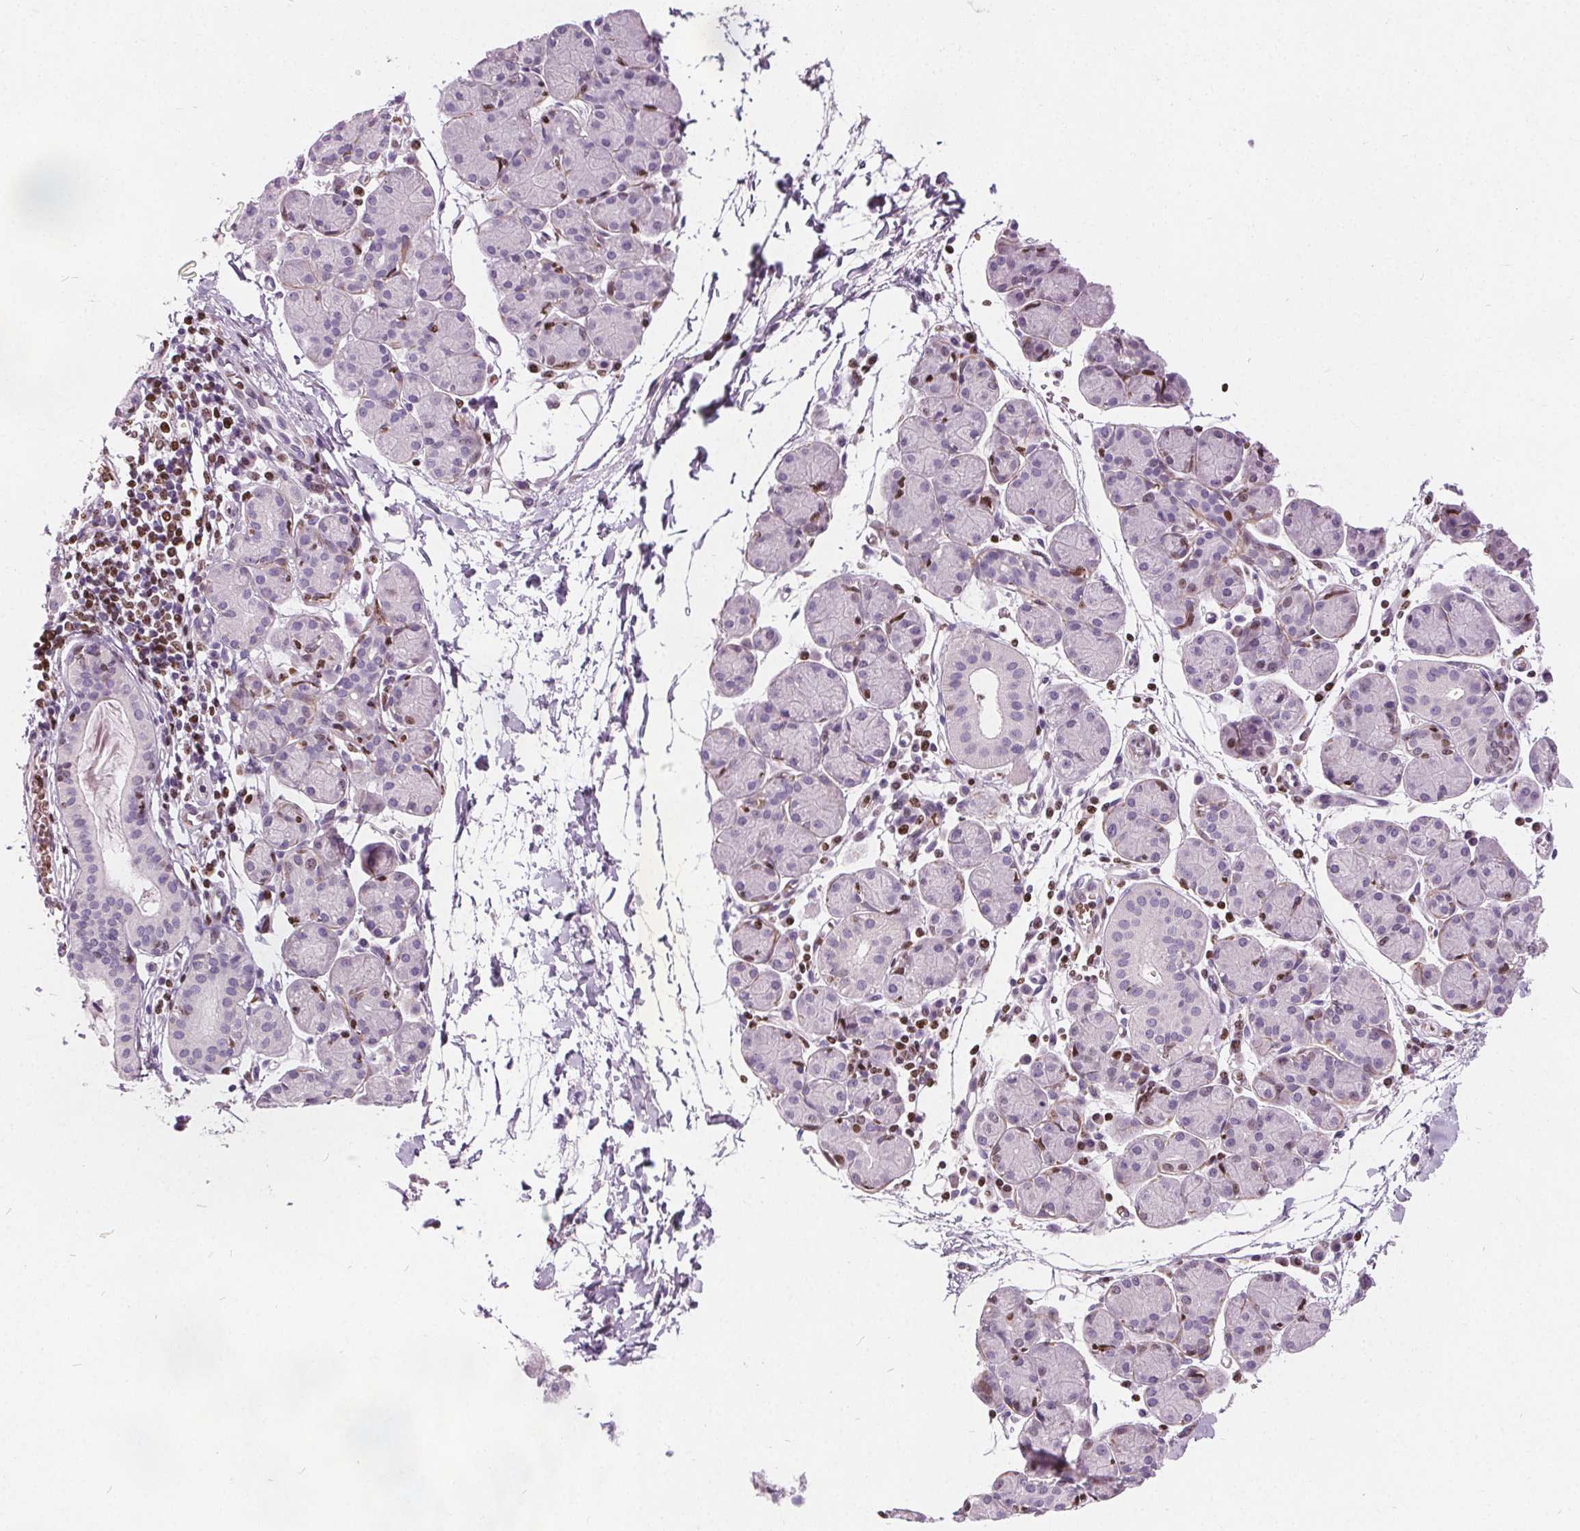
{"staining": {"intensity": "negative", "quantity": "none", "location": "none"}, "tissue": "salivary gland", "cell_type": "Glandular cells", "image_type": "normal", "snomed": [{"axis": "morphology", "description": "Normal tissue, NOS"}, {"axis": "morphology", "description": "Inflammation, NOS"}, {"axis": "topography", "description": "Lymph node"}, {"axis": "topography", "description": "Salivary gland"}], "caption": "Immunohistochemical staining of normal human salivary gland displays no significant staining in glandular cells. (Brightfield microscopy of DAB (3,3'-diaminobenzidine) IHC at high magnification).", "gene": "ISLR2", "patient": {"sex": "male", "age": 3}}